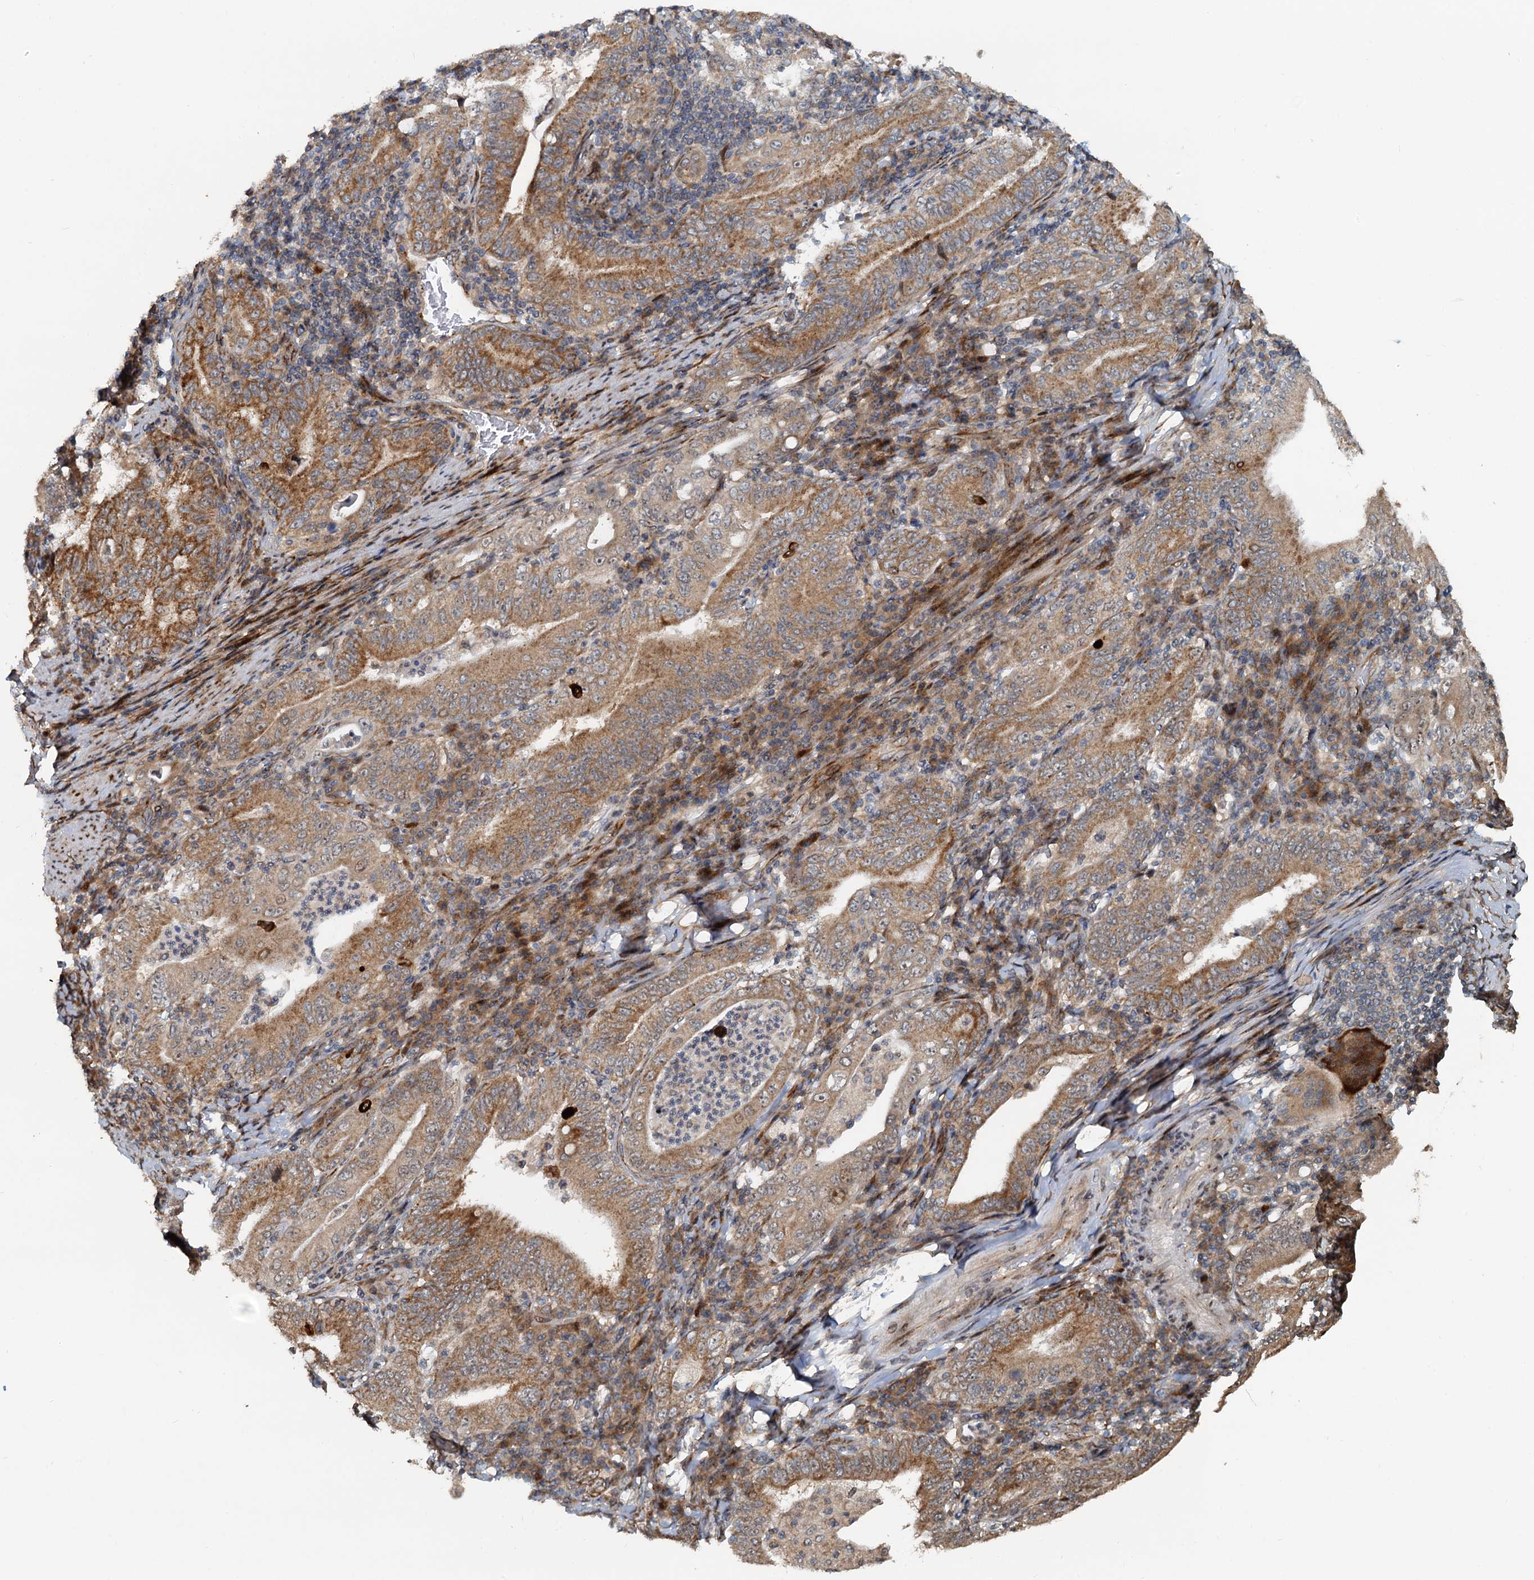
{"staining": {"intensity": "moderate", "quantity": ">75%", "location": "cytoplasmic/membranous"}, "tissue": "stomach cancer", "cell_type": "Tumor cells", "image_type": "cancer", "snomed": [{"axis": "morphology", "description": "Normal tissue, NOS"}, {"axis": "morphology", "description": "Adenocarcinoma, NOS"}, {"axis": "topography", "description": "Esophagus"}, {"axis": "topography", "description": "Stomach, upper"}, {"axis": "topography", "description": "Peripheral nerve tissue"}], "caption": "Tumor cells show medium levels of moderate cytoplasmic/membranous staining in approximately >75% of cells in human stomach cancer.", "gene": "CEP68", "patient": {"sex": "male", "age": 62}}